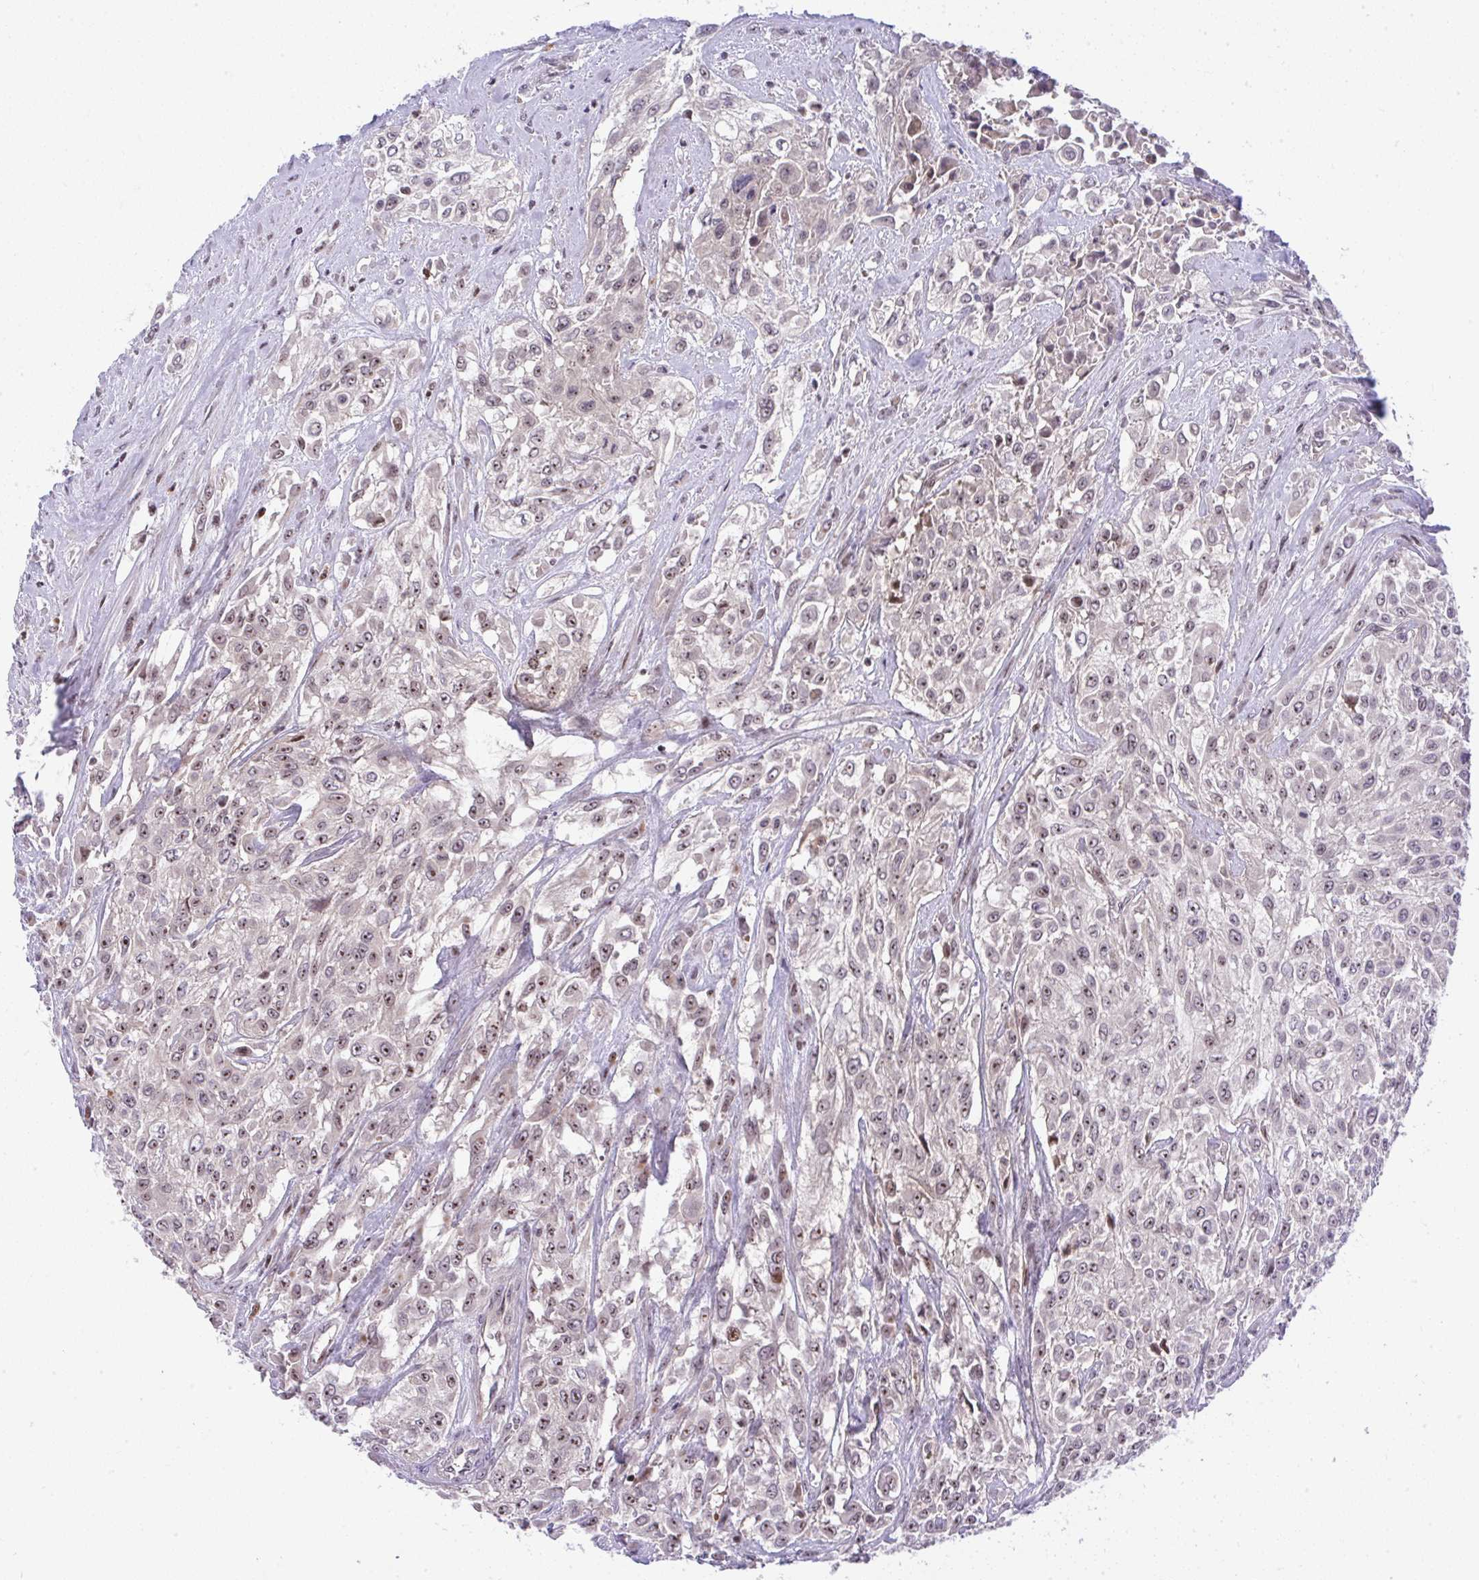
{"staining": {"intensity": "moderate", "quantity": "25%-75%", "location": "nuclear"}, "tissue": "urothelial cancer", "cell_type": "Tumor cells", "image_type": "cancer", "snomed": [{"axis": "morphology", "description": "Urothelial carcinoma, High grade"}, {"axis": "topography", "description": "Urinary bladder"}], "caption": "Protein analysis of urothelial carcinoma (high-grade) tissue demonstrates moderate nuclear staining in about 25%-75% of tumor cells.", "gene": "CHIA", "patient": {"sex": "male", "age": 57}}